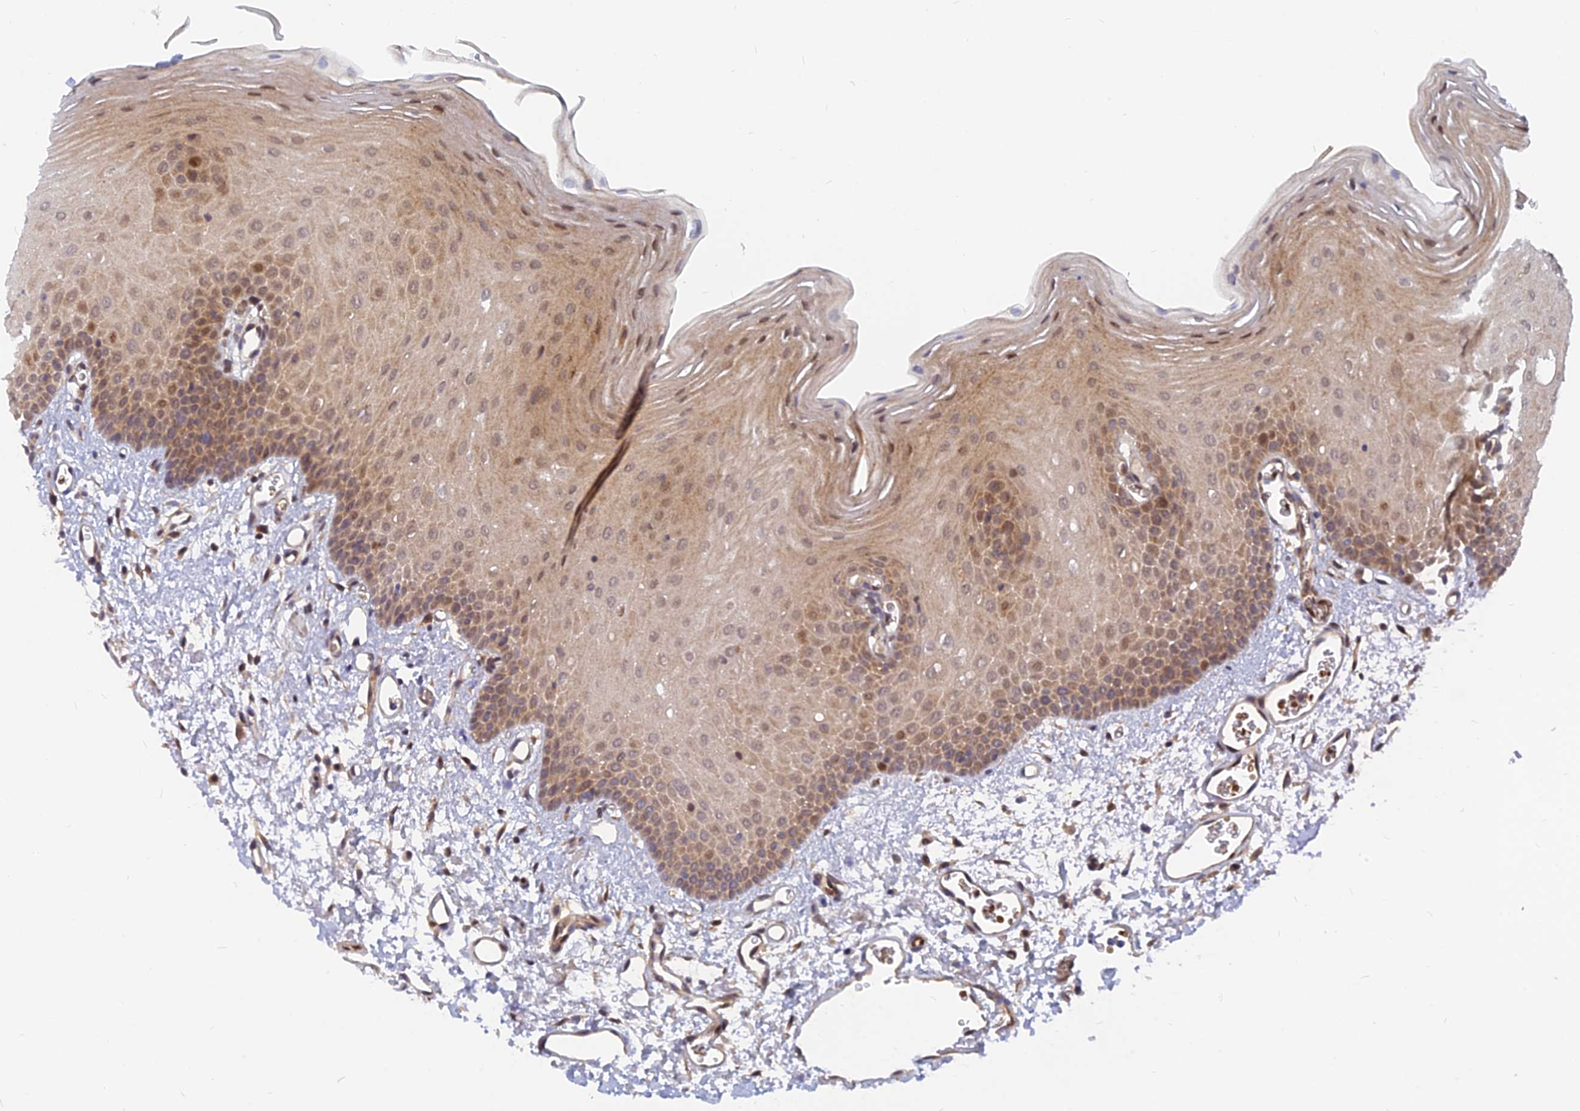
{"staining": {"intensity": "weak", "quantity": ">75%", "location": "cytoplasmic/membranous,nuclear"}, "tissue": "oral mucosa", "cell_type": "Squamous epithelial cells", "image_type": "normal", "snomed": [{"axis": "morphology", "description": "Normal tissue, NOS"}, {"axis": "topography", "description": "Oral tissue"}], "caption": "IHC (DAB (3,3'-diaminobenzidine)) staining of unremarkable oral mucosa demonstrates weak cytoplasmic/membranous,nuclear protein staining in about >75% of squamous epithelial cells. (IHC, brightfield microscopy, high magnification).", "gene": "ARL2BP", "patient": {"sex": "female", "age": 70}}